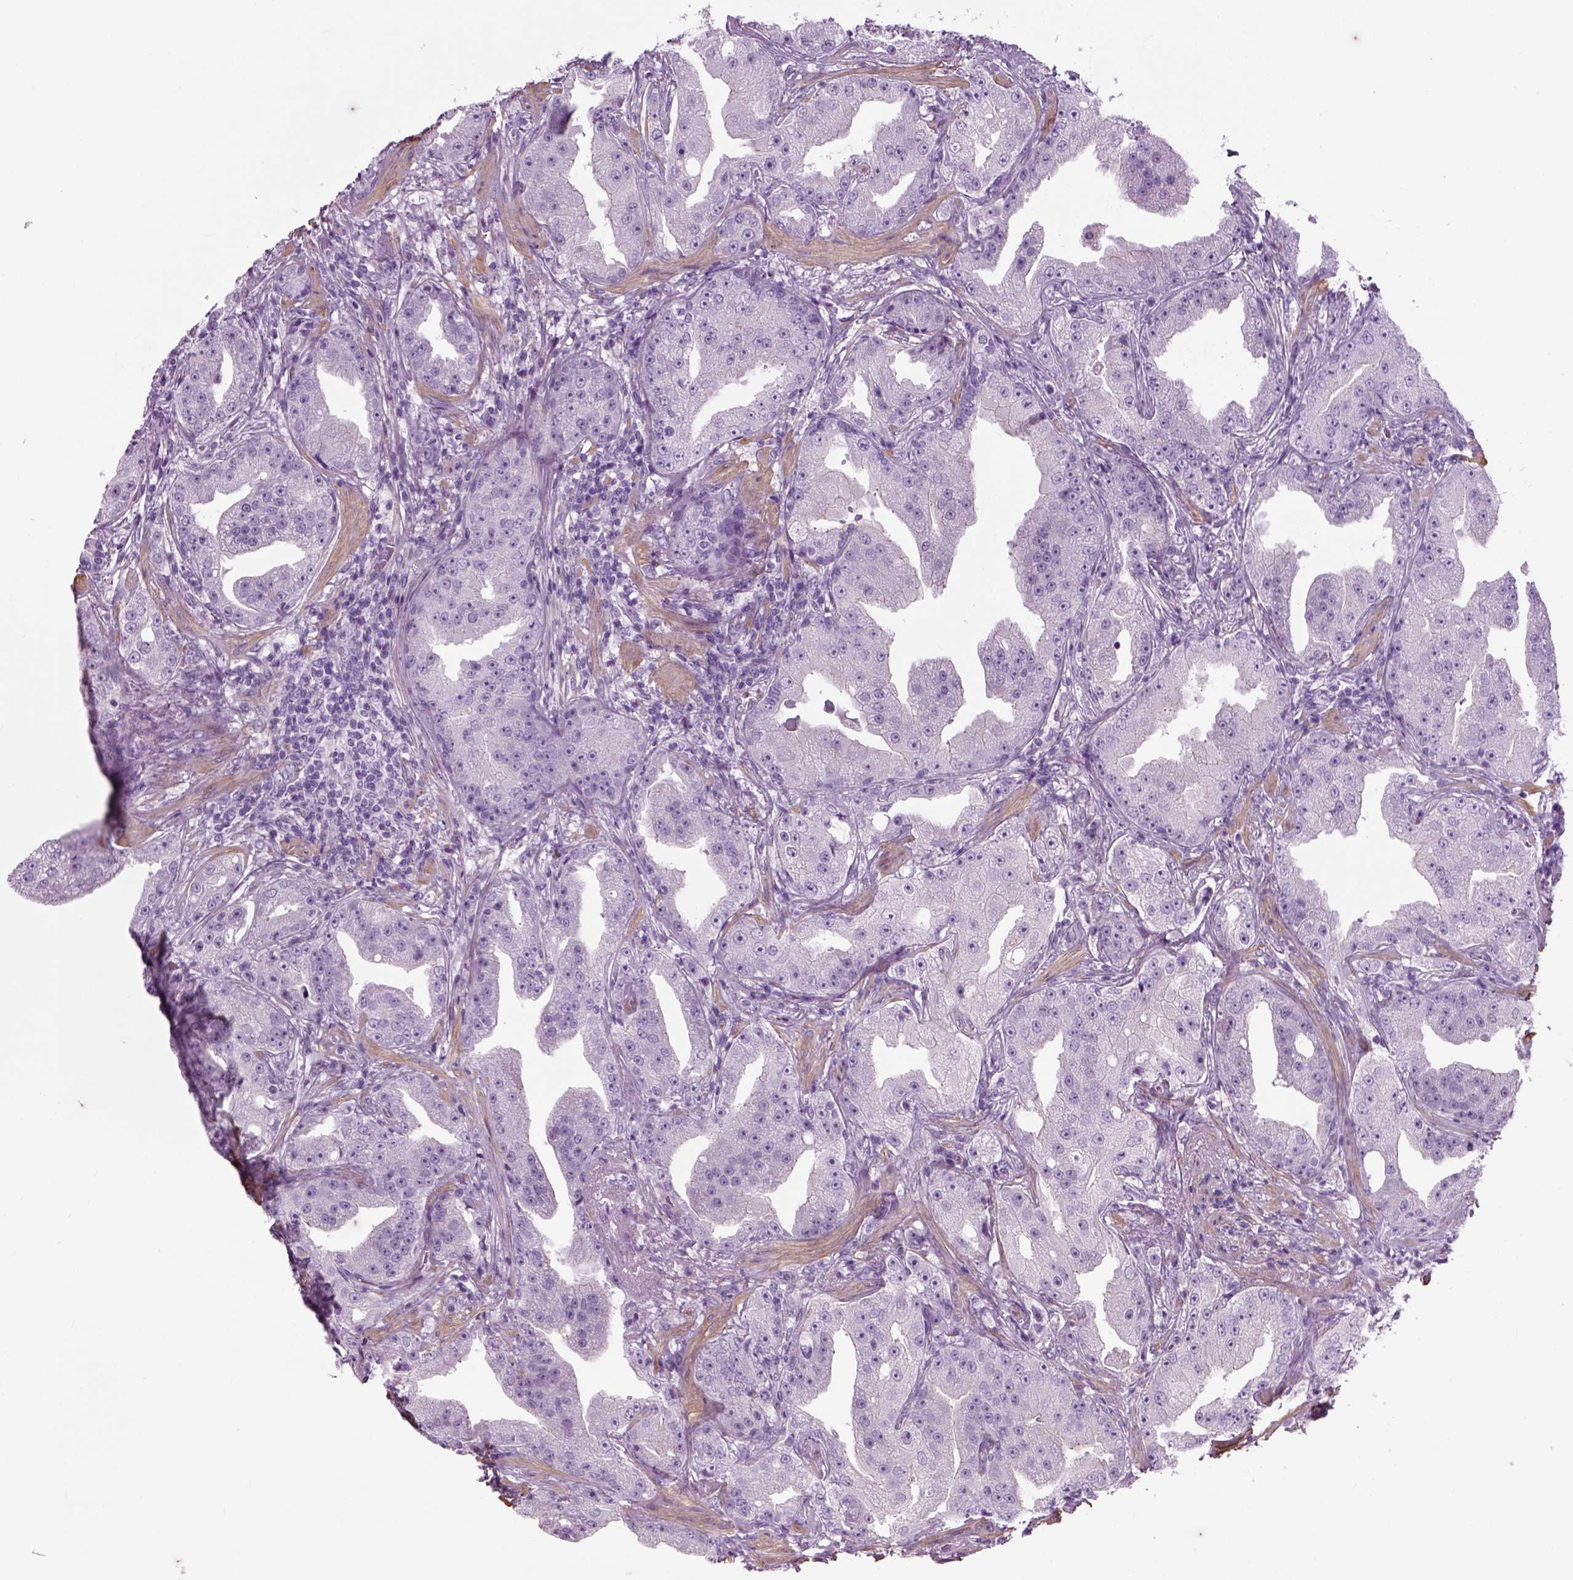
{"staining": {"intensity": "negative", "quantity": "none", "location": "none"}, "tissue": "prostate cancer", "cell_type": "Tumor cells", "image_type": "cancer", "snomed": [{"axis": "morphology", "description": "Adenocarcinoma, Low grade"}, {"axis": "topography", "description": "Prostate"}], "caption": "Human prostate low-grade adenocarcinoma stained for a protein using immunohistochemistry exhibits no expression in tumor cells.", "gene": "FAM161A", "patient": {"sex": "male", "age": 62}}